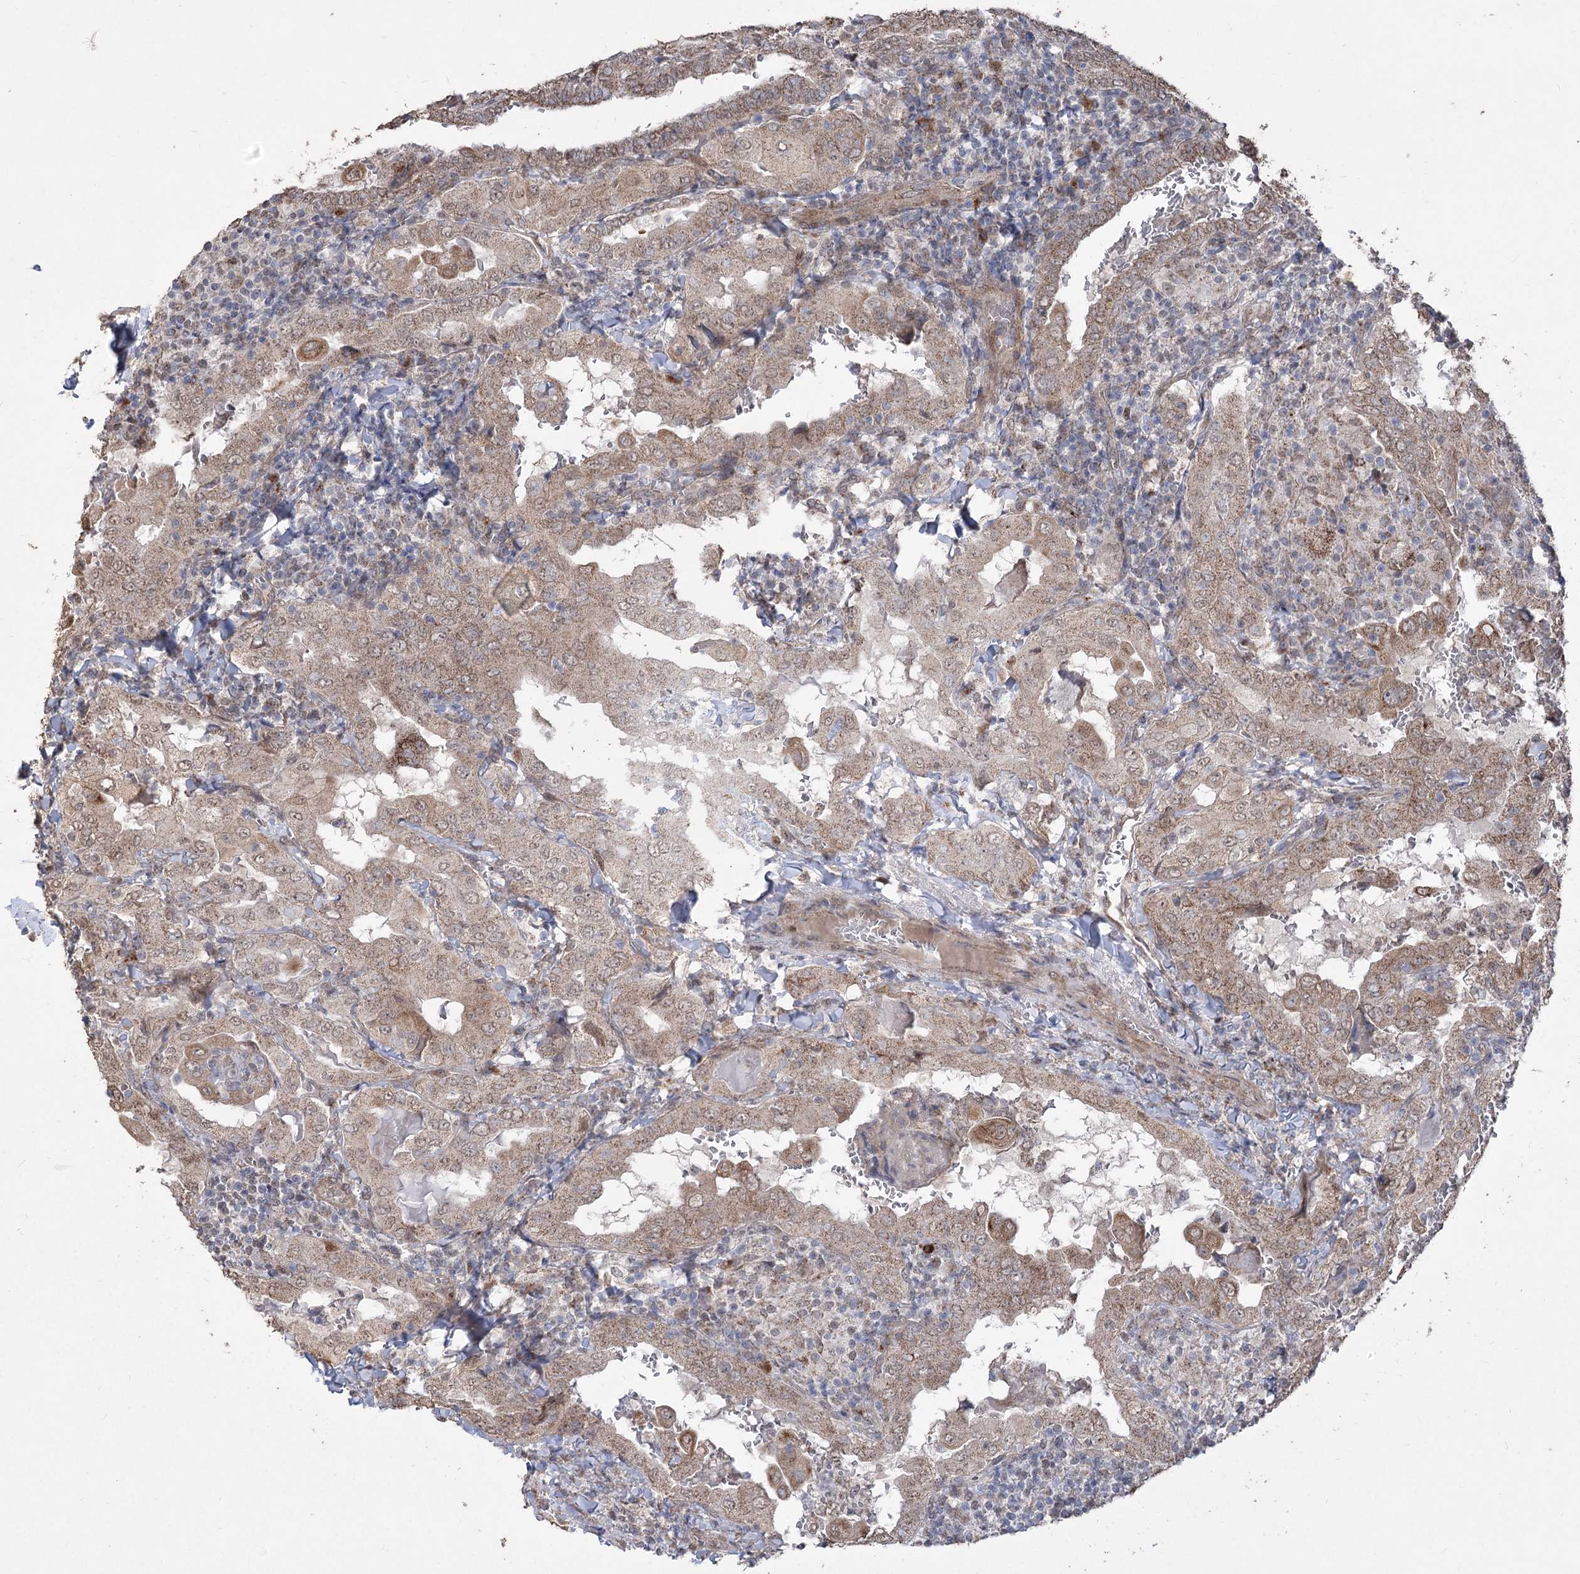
{"staining": {"intensity": "moderate", "quantity": ">75%", "location": "cytoplasmic/membranous"}, "tissue": "thyroid cancer", "cell_type": "Tumor cells", "image_type": "cancer", "snomed": [{"axis": "morphology", "description": "Papillary adenocarcinoma, NOS"}, {"axis": "topography", "description": "Thyroid gland"}], "caption": "Immunohistochemical staining of thyroid cancer exhibits medium levels of moderate cytoplasmic/membranous positivity in approximately >75% of tumor cells.", "gene": "ZSCAN23", "patient": {"sex": "female", "age": 72}}